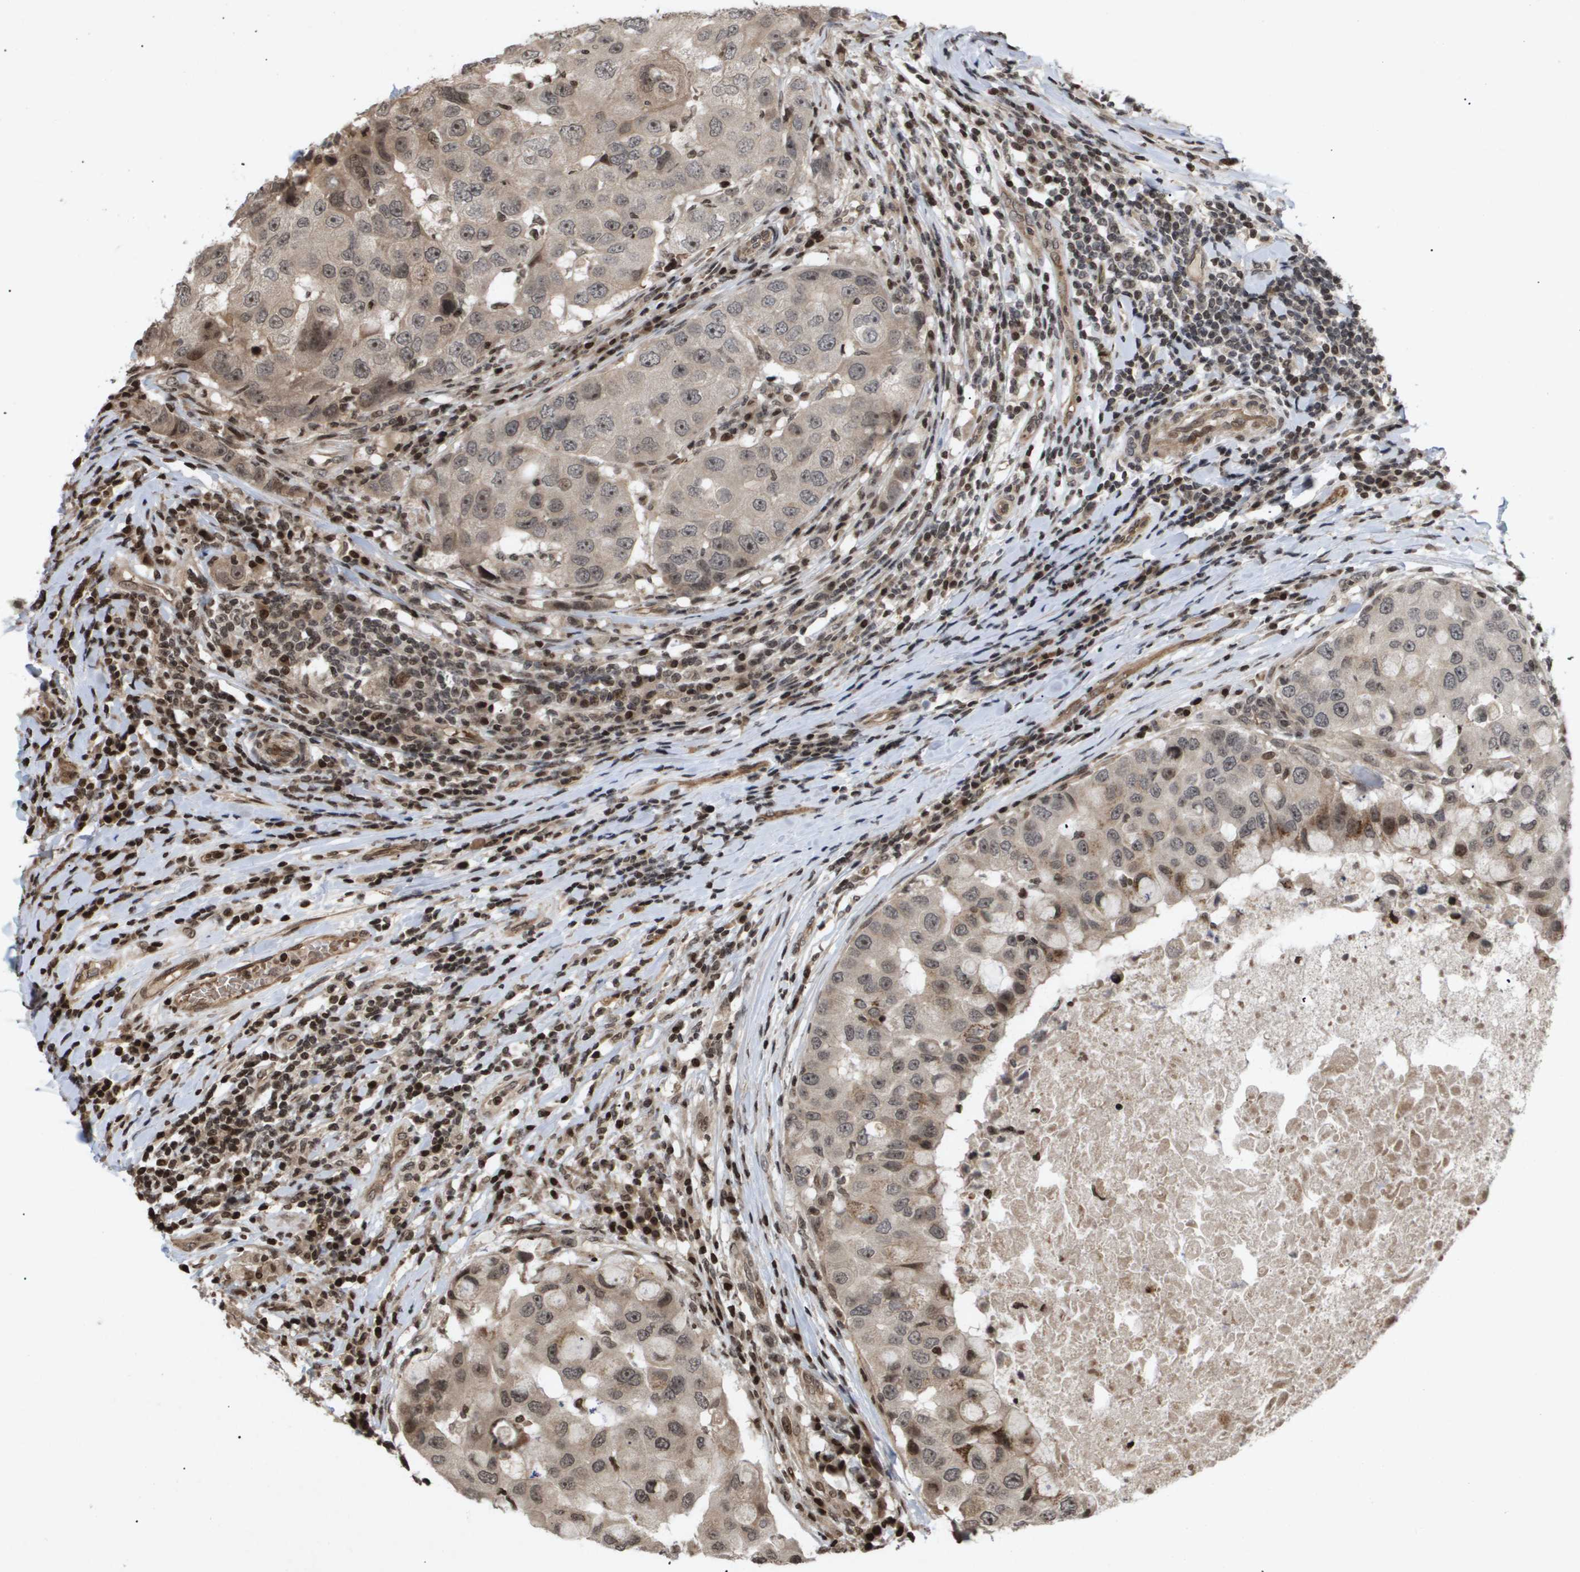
{"staining": {"intensity": "moderate", "quantity": "25%-75%", "location": "cytoplasmic/membranous,nuclear"}, "tissue": "breast cancer", "cell_type": "Tumor cells", "image_type": "cancer", "snomed": [{"axis": "morphology", "description": "Duct carcinoma"}, {"axis": "topography", "description": "Breast"}], "caption": "Immunohistochemistry (IHC) image of neoplastic tissue: human breast cancer stained using immunohistochemistry reveals medium levels of moderate protein expression localized specifically in the cytoplasmic/membranous and nuclear of tumor cells, appearing as a cytoplasmic/membranous and nuclear brown color.", "gene": "HSPA6", "patient": {"sex": "female", "age": 27}}